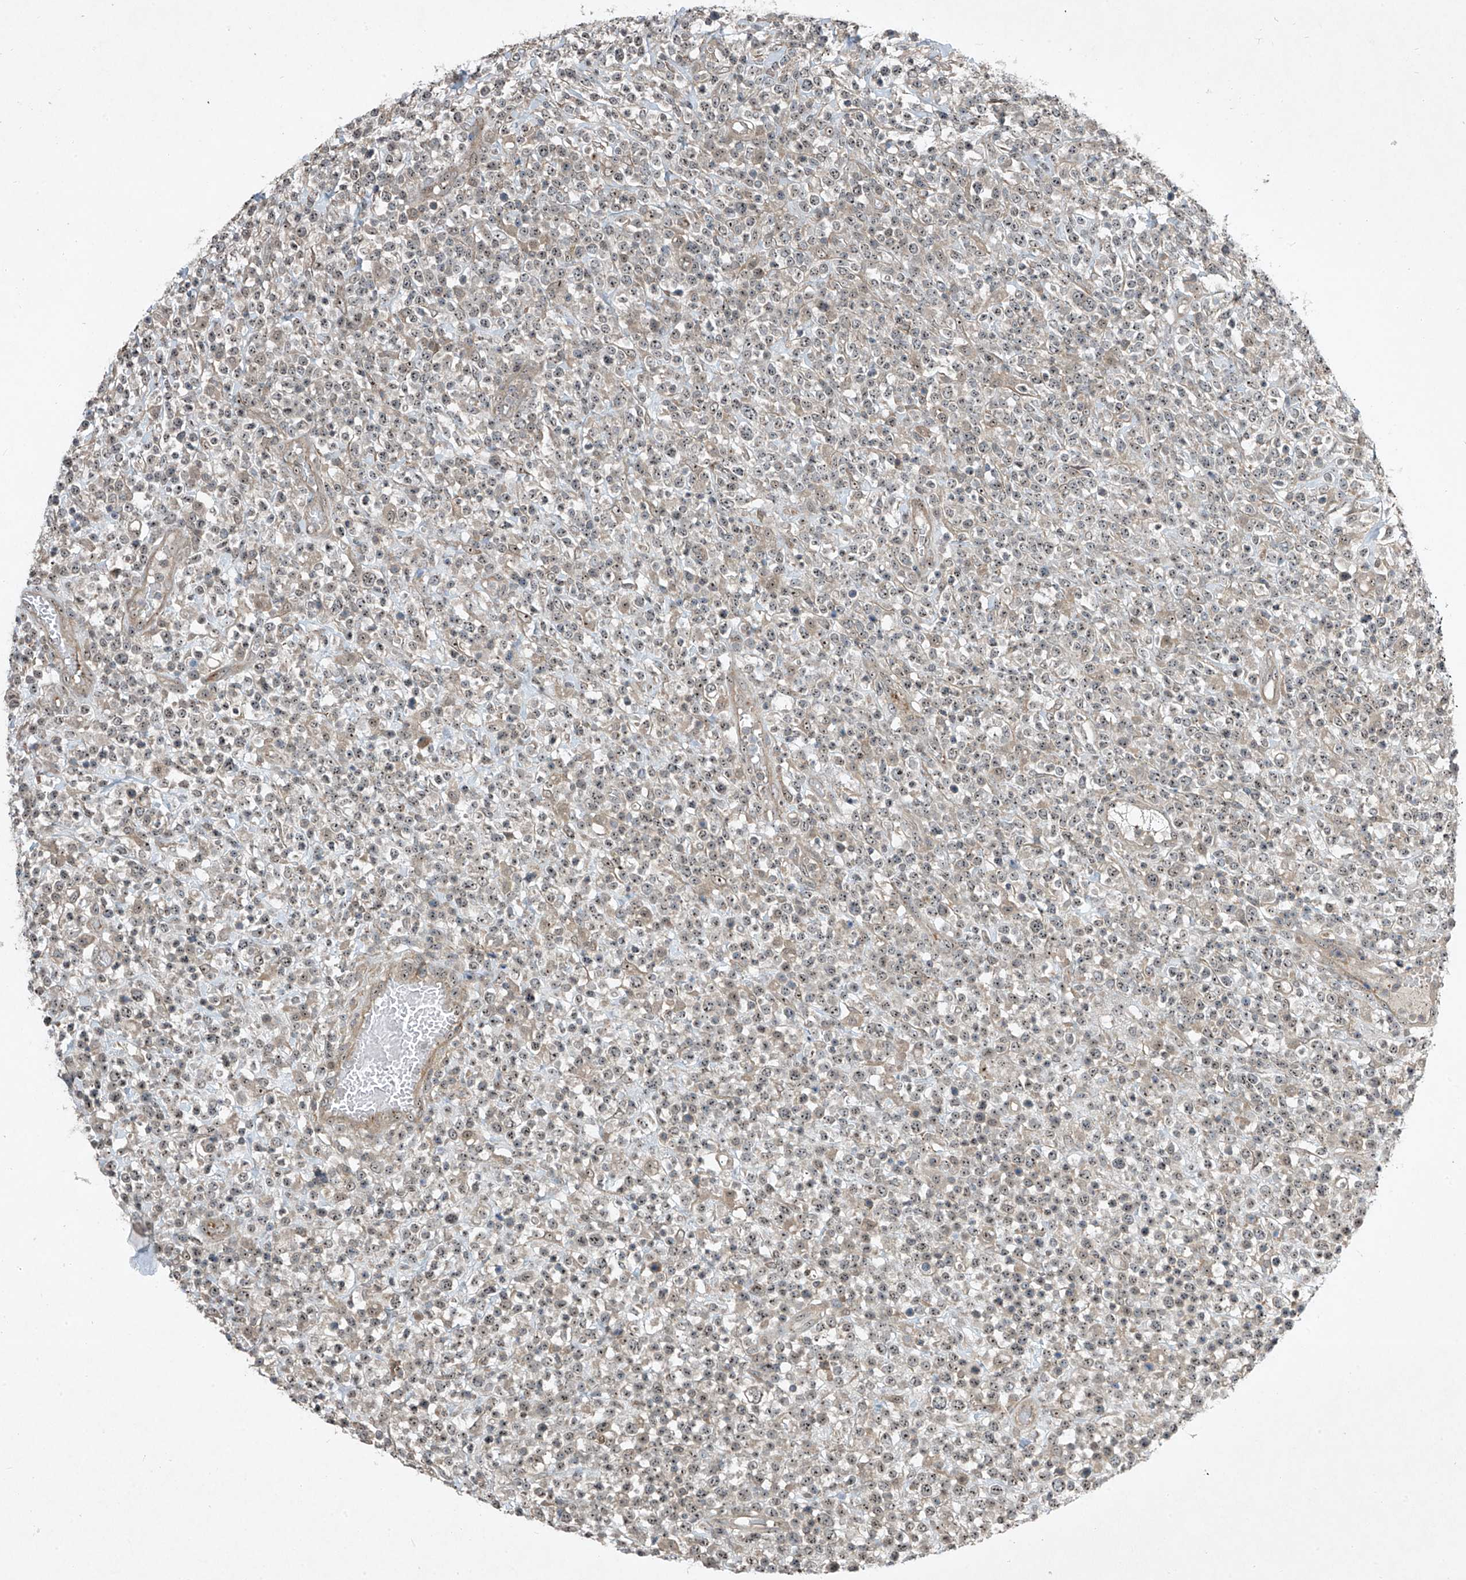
{"staining": {"intensity": "weak", "quantity": "25%-75%", "location": "nuclear"}, "tissue": "lymphoma", "cell_type": "Tumor cells", "image_type": "cancer", "snomed": [{"axis": "morphology", "description": "Malignant lymphoma, non-Hodgkin's type, High grade"}, {"axis": "topography", "description": "Colon"}], "caption": "A brown stain shows weak nuclear positivity of a protein in human lymphoma tumor cells.", "gene": "PPCS", "patient": {"sex": "female", "age": 53}}